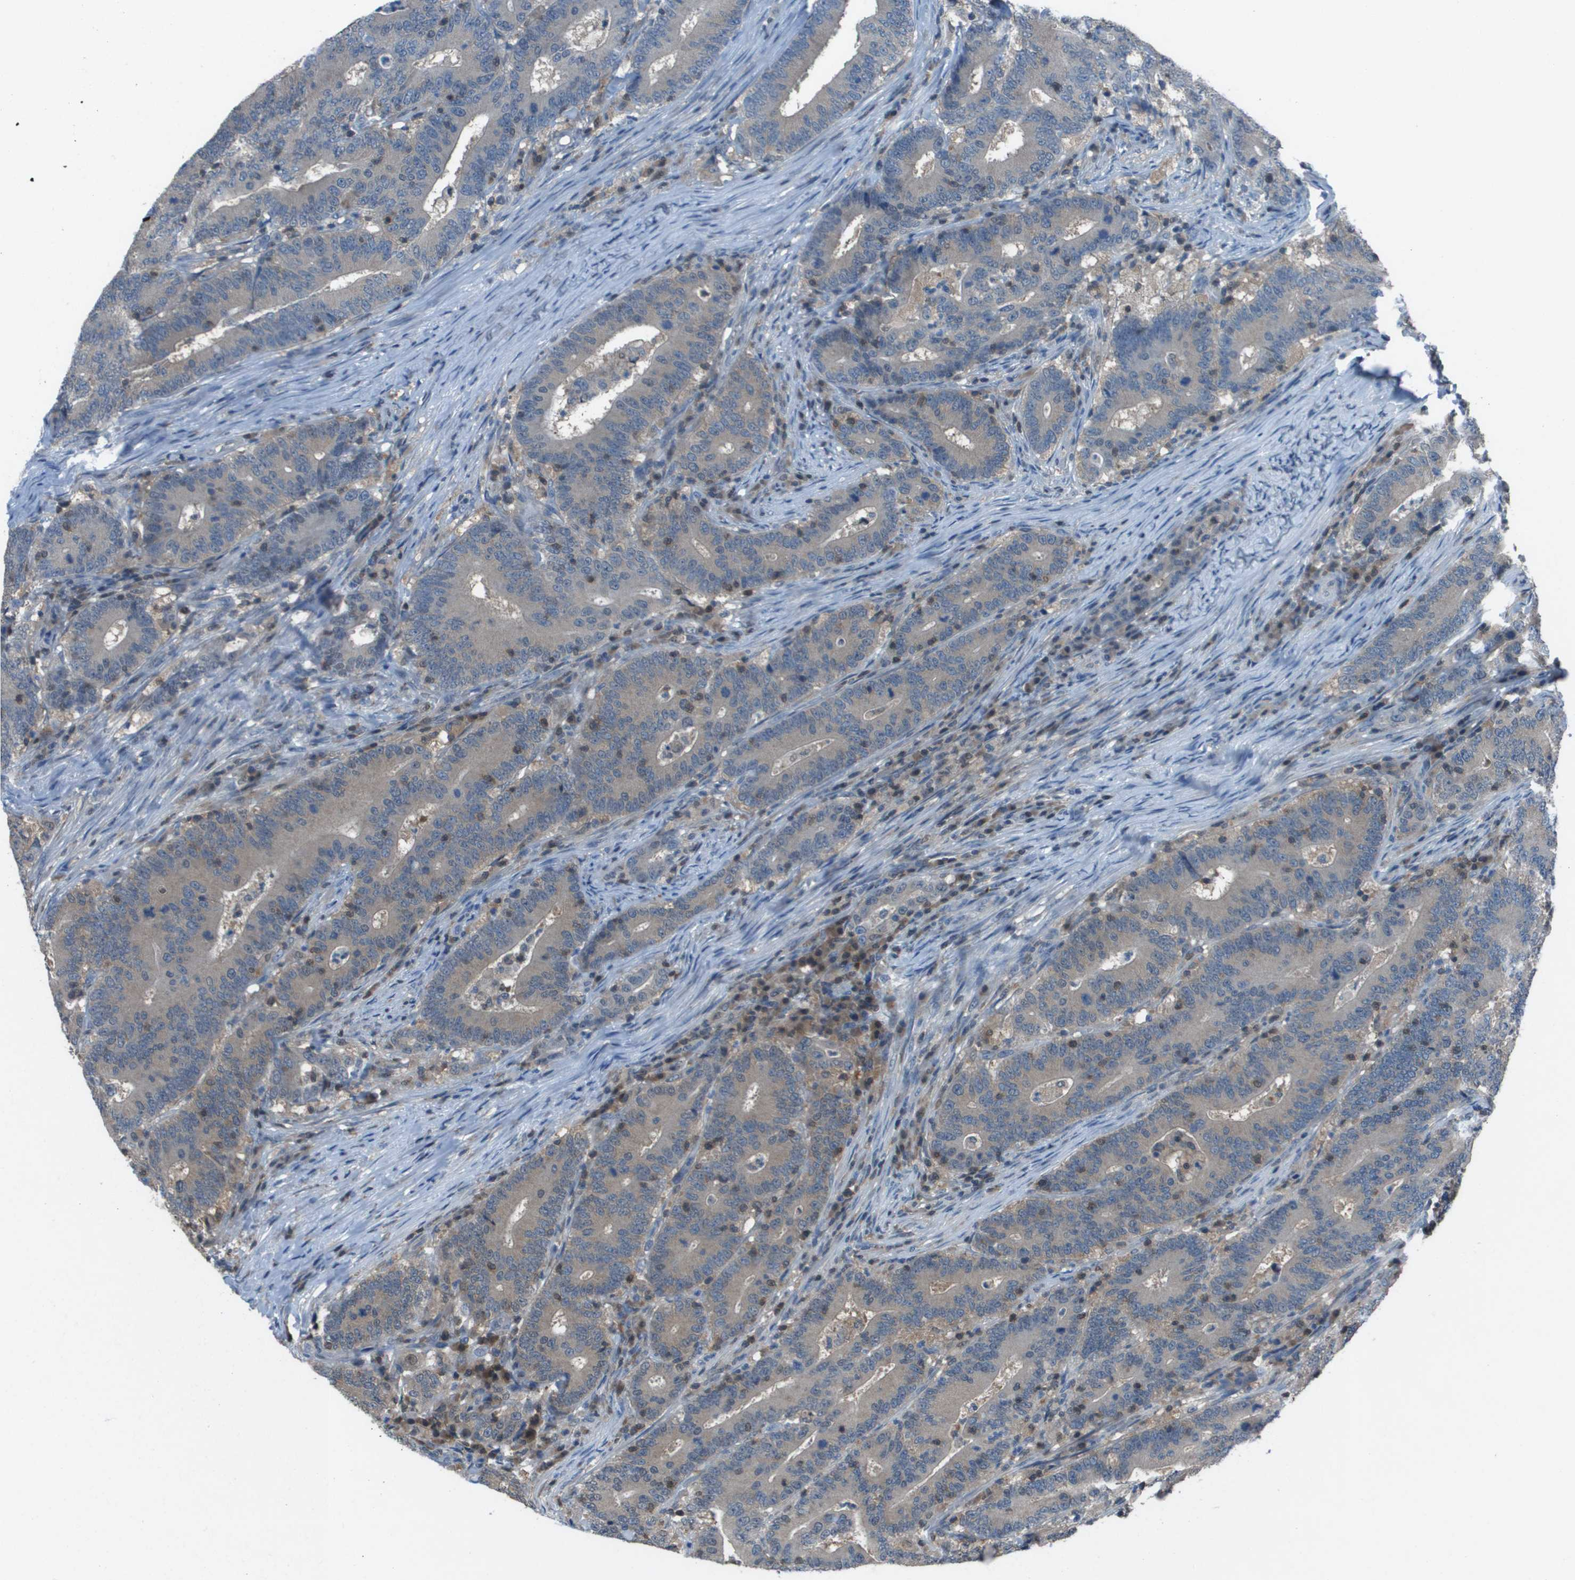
{"staining": {"intensity": "weak", "quantity": "25%-75%", "location": "cytoplasmic/membranous"}, "tissue": "colorectal cancer", "cell_type": "Tumor cells", "image_type": "cancer", "snomed": [{"axis": "morphology", "description": "Adenocarcinoma, NOS"}, {"axis": "topography", "description": "Colon"}], "caption": "Colorectal cancer stained with immunohistochemistry (IHC) exhibits weak cytoplasmic/membranous staining in about 25%-75% of tumor cells.", "gene": "CAMK4", "patient": {"sex": "female", "age": 66}}